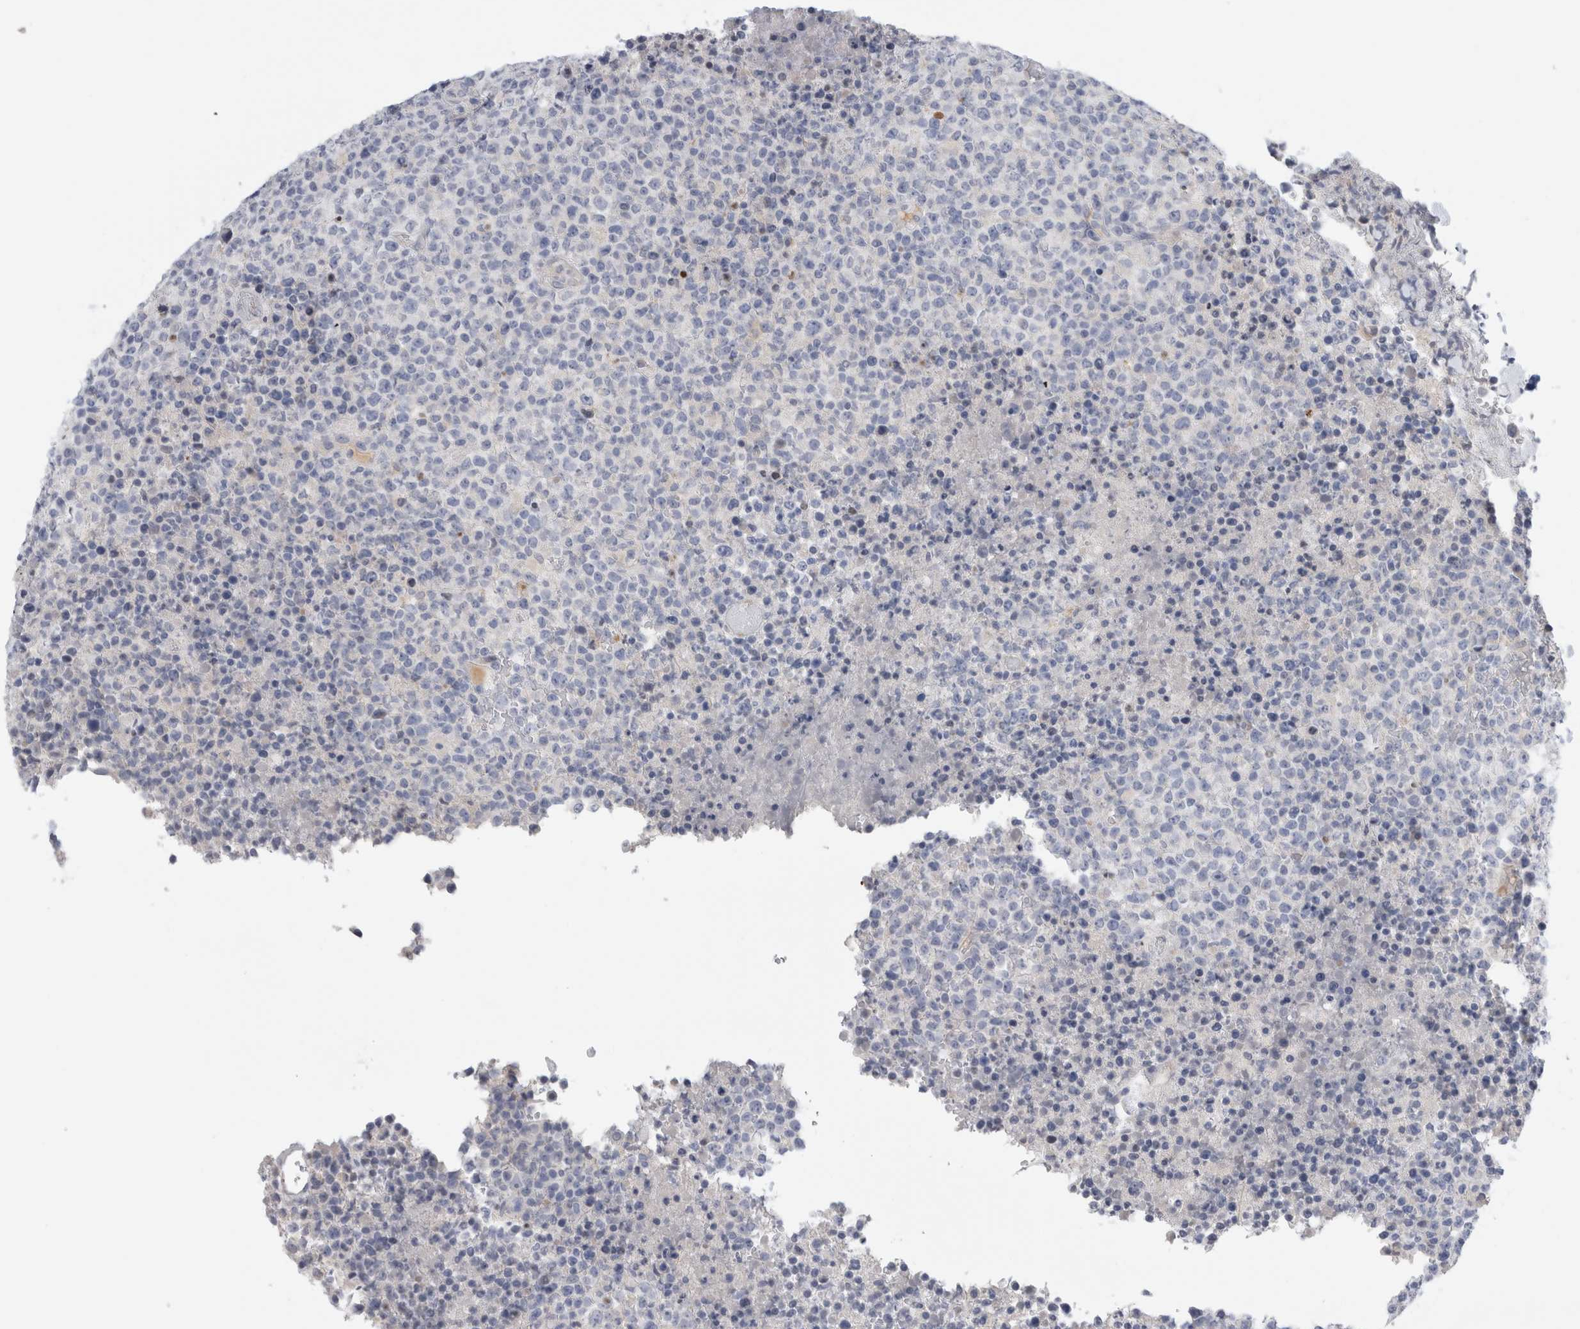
{"staining": {"intensity": "negative", "quantity": "none", "location": "none"}, "tissue": "lymphoma", "cell_type": "Tumor cells", "image_type": "cancer", "snomed": [{"axis": "morphology", "description": "Malignant lymphoma, non-Hodgkin's type, High grade"}, {"axis": "topography", "description": "Lymph node"}], "caption": "Human lymphoma stained for a protein using immunohistochemistry shows no expression in tumor cells.", "gene": "SLC20A2", "patient": {"sex": "male", "age": 13}}